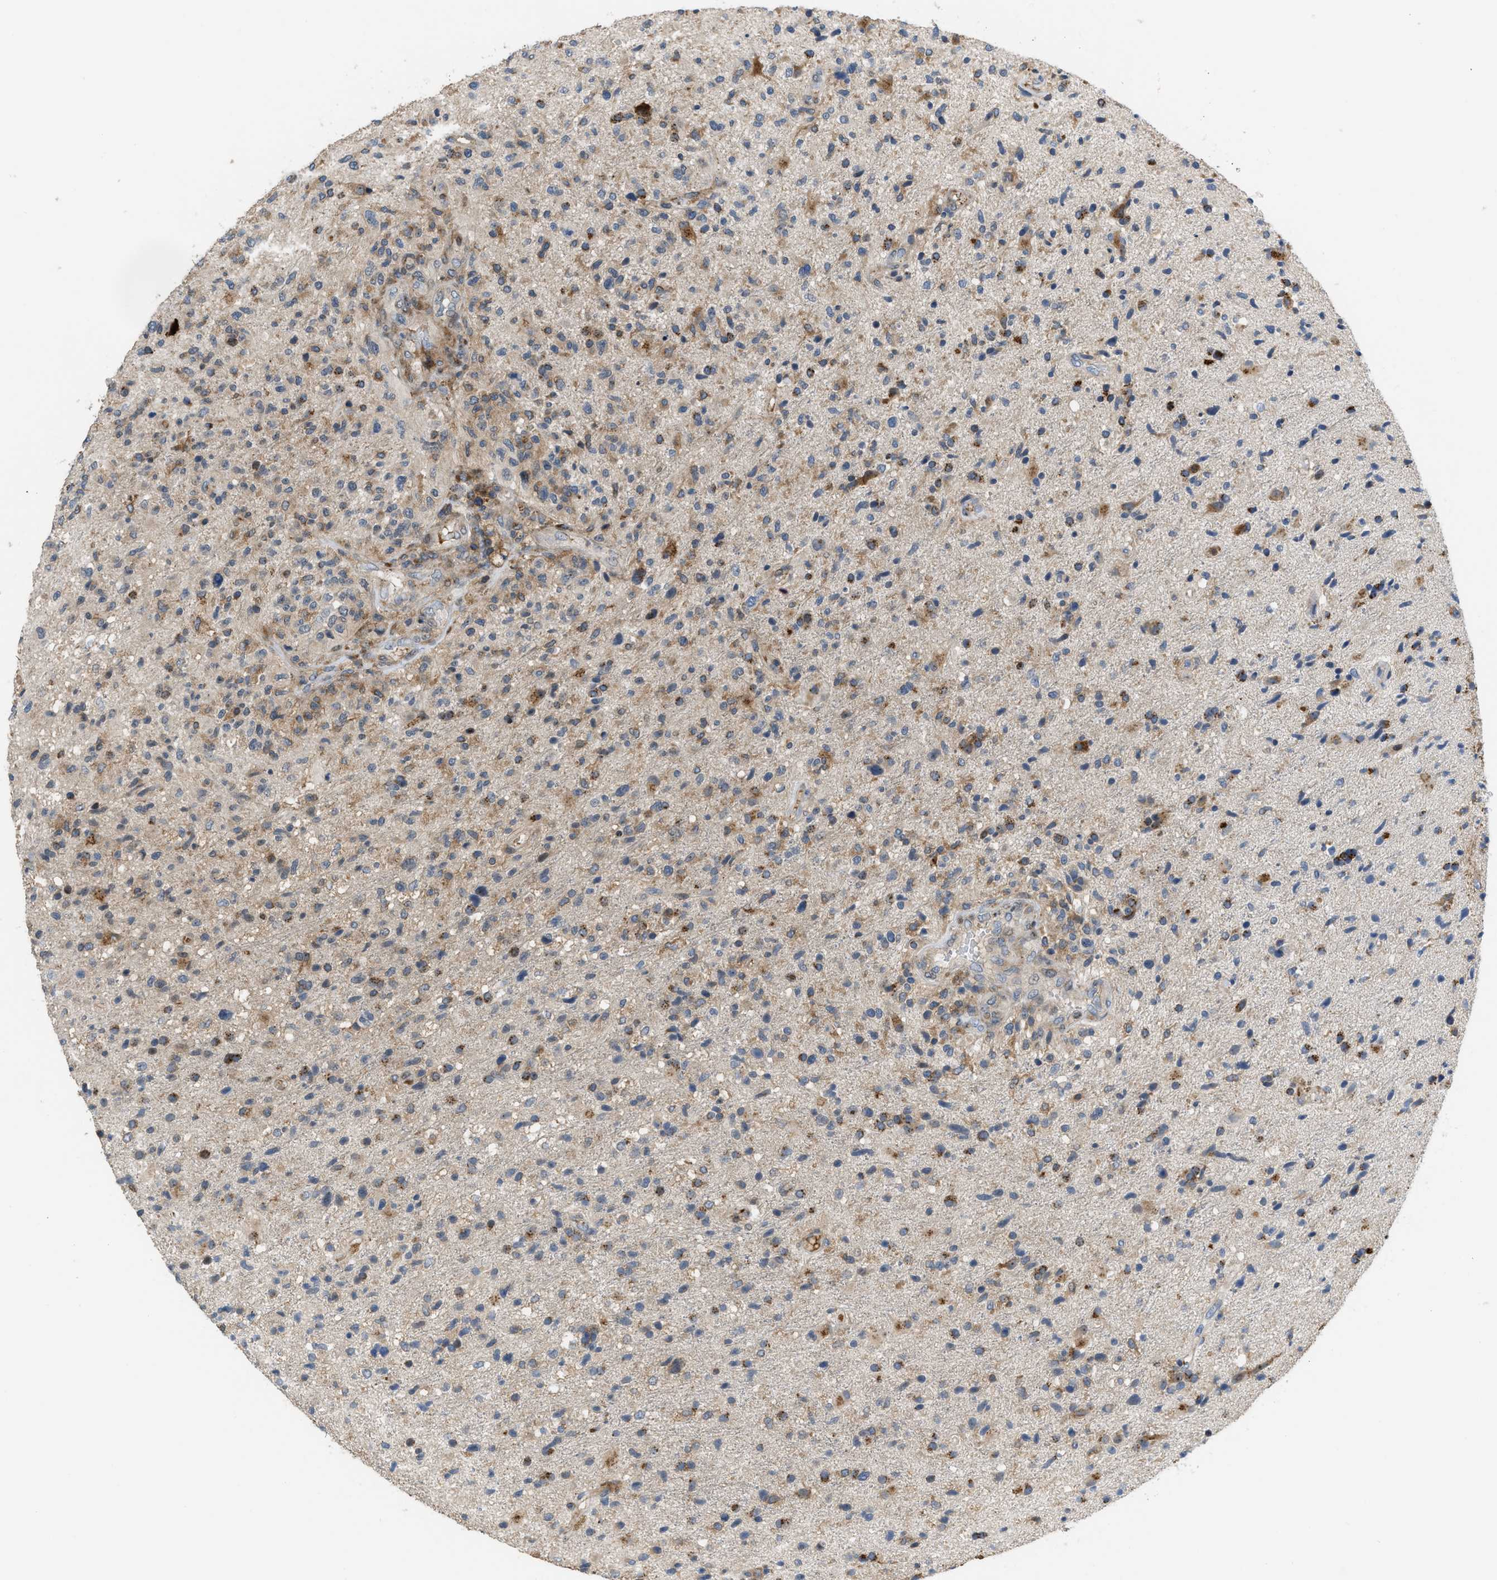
{"staining": {"intensity": "moderate", "quantity": "25%-75%", "location": "cytoplasmic/membranous"}, "tissue": "glioma", "cell_type": "Tumor cells", "image_type": "cancer", "snomed": [{"axis": "morphology", "description": "Glioma, malignant, High grade"}, {"axis": "topography", "description": "Brain"}], "caption": "Immunohistochemical staining of glioma reveals medium levels of moderate cytoplasmic/membranous protein staining in approximately 25%-75% of tumor cells. The protein of interest is stained brown, and the nuclei are stained in blue (DAB IHC with brightfield microscopy, high magnification).", "gene": "DIPK1A", "patient": {"sex": "male", "age": 72}}